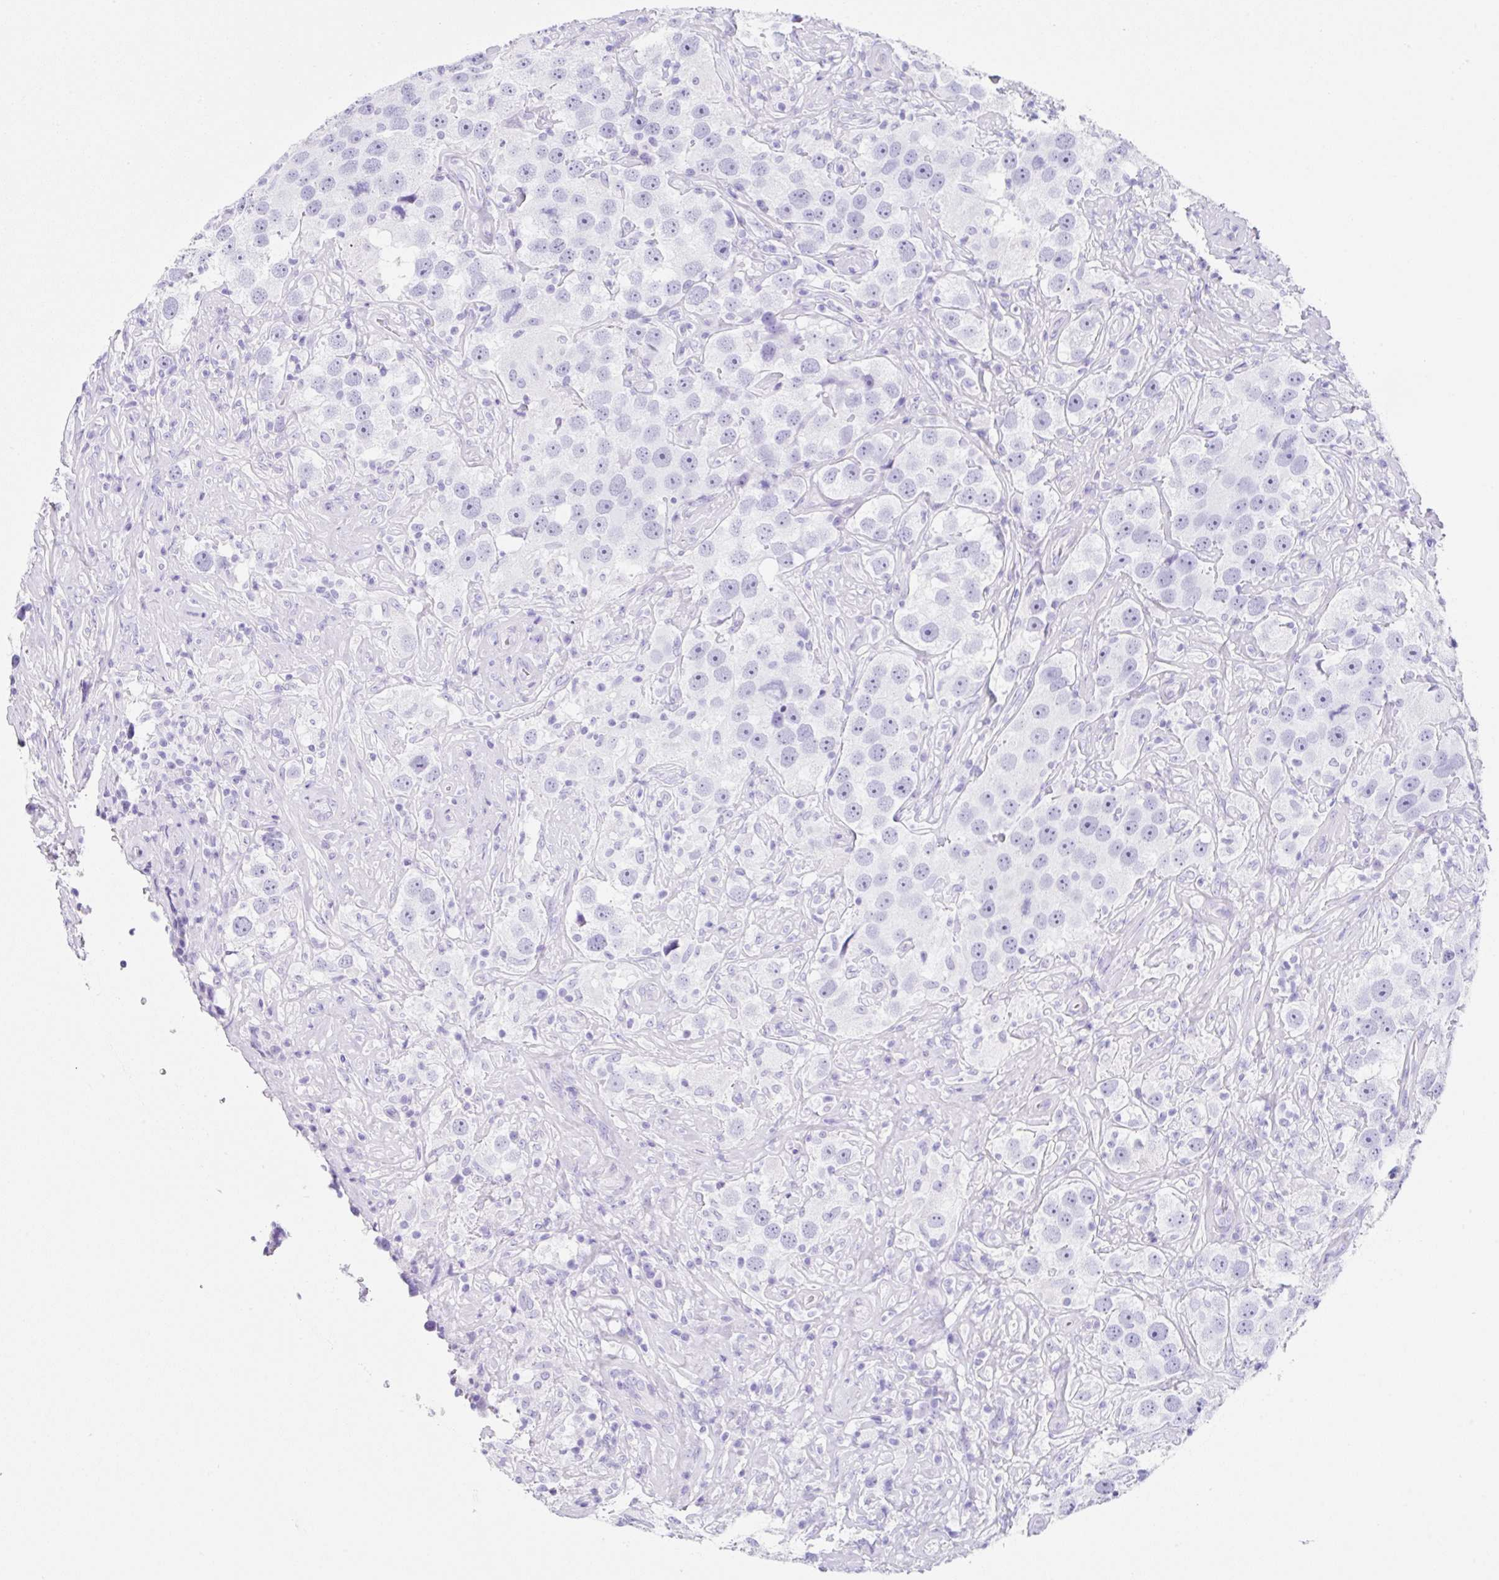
{"staining": {"intensity": "negative", "quantity": "none", "location": "none"}, "tissue": "testis cancer", "cell_type": "Tumor cells", "image_type": "cancer", "snomed": [{"axis": "morphology", "description": "Seminoma, NOS"}, {"axis": "topography", "description": "Testis"}], "caption": "Tumor cells show no significant protein positivity in testis cancer (seminoma).", "gene": "CLDND2", "patient": {"sex": "male", "age": 49}}